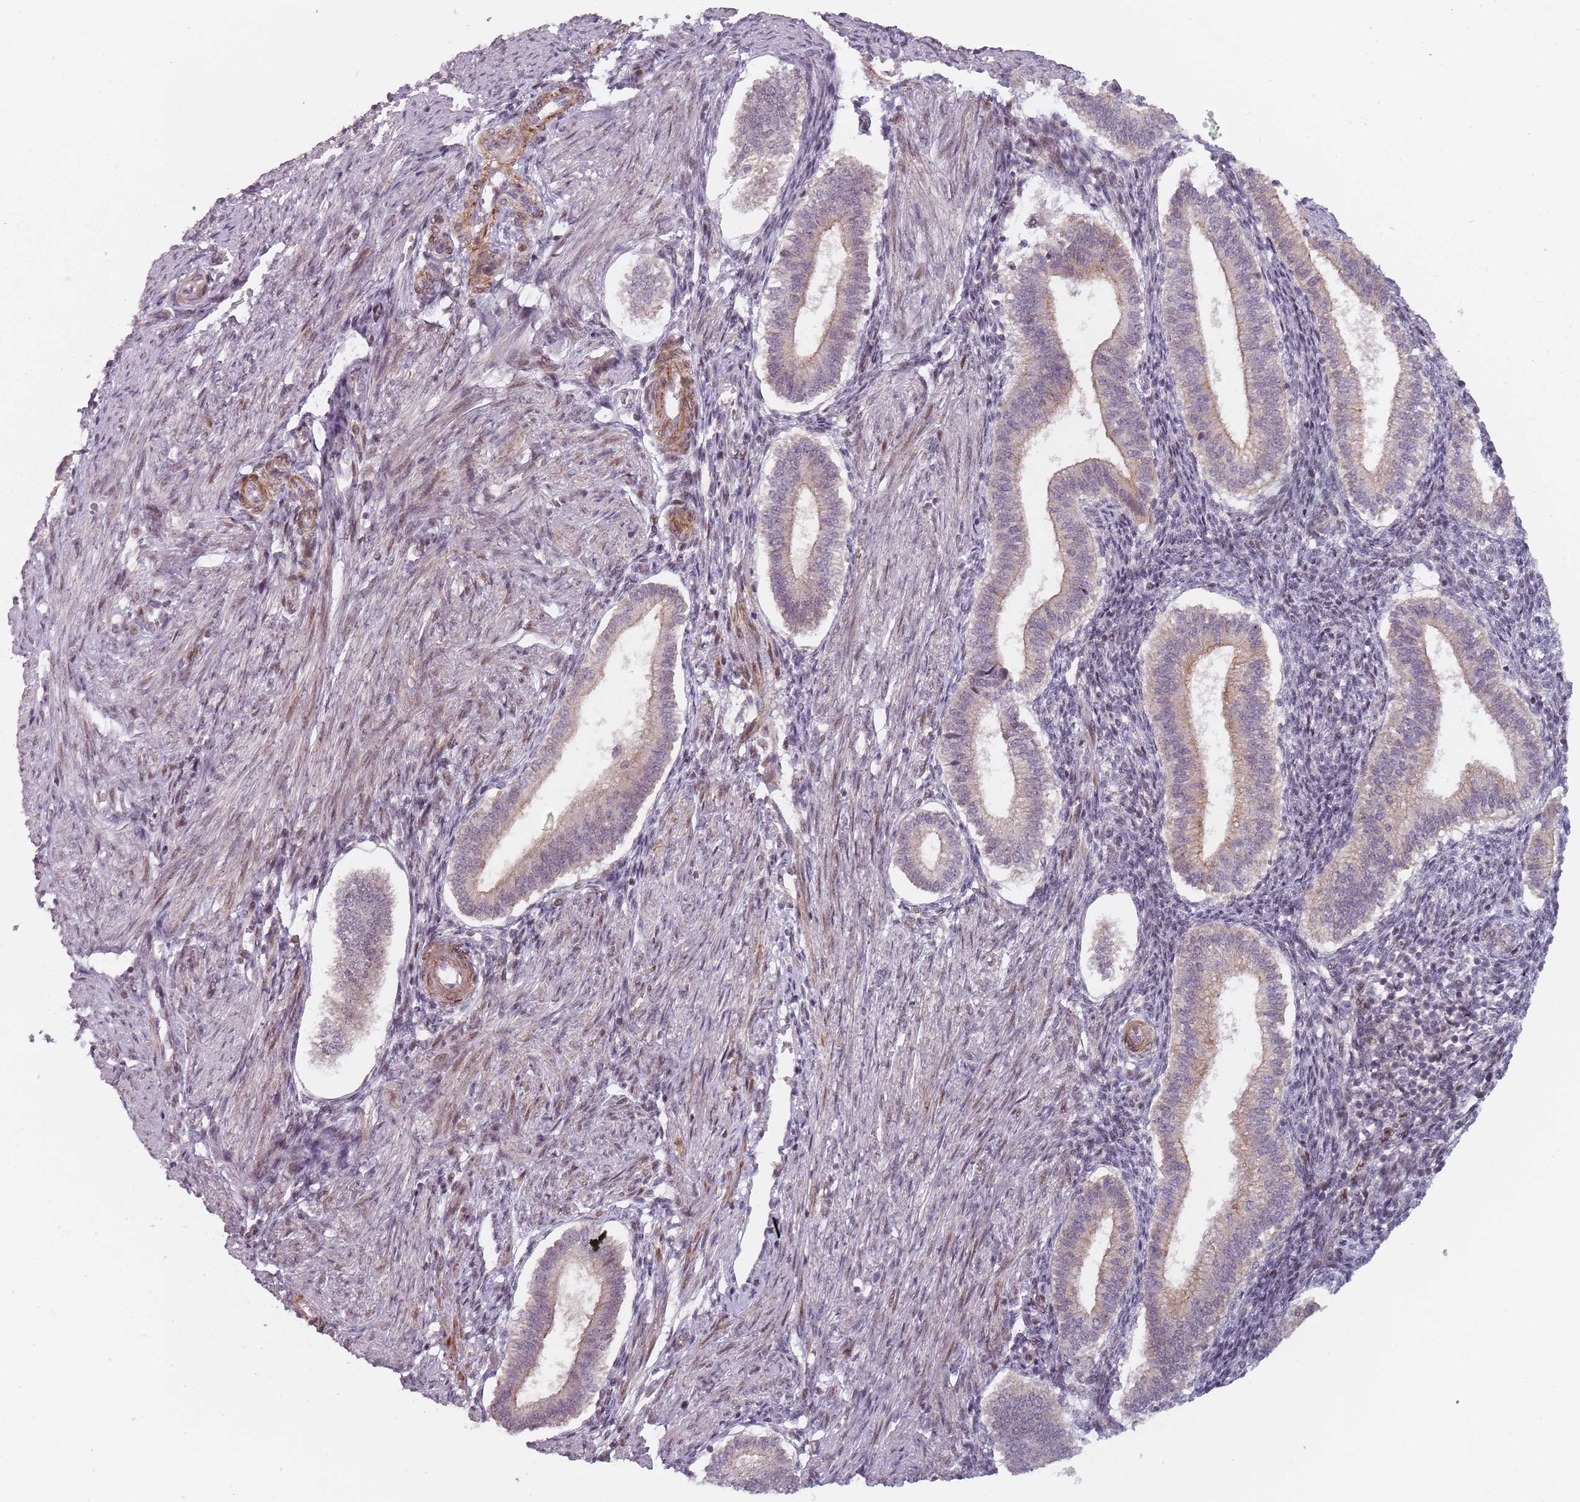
{"staining": {"intensity": "negative", "quantity": "none", "location": "none"}, "tissue": "endometrium", "cell_type": "Cells in endometrial stroma", "image_type": "normal", "snomed": [{"axis": "morphology", "description": "Normal tissue, NOS"}, {"axis": "topography", "description": "Endometrium"}], "caption": "Cells in endometrial stroma show no significant positivity in benign endometrium. (Brightfield microscopy of DAB (3,3'-diaminobenzidine) IHC at high magnification).", "gene": "RPS6KA2", "patient": {"sex": "female", "age": 25}}